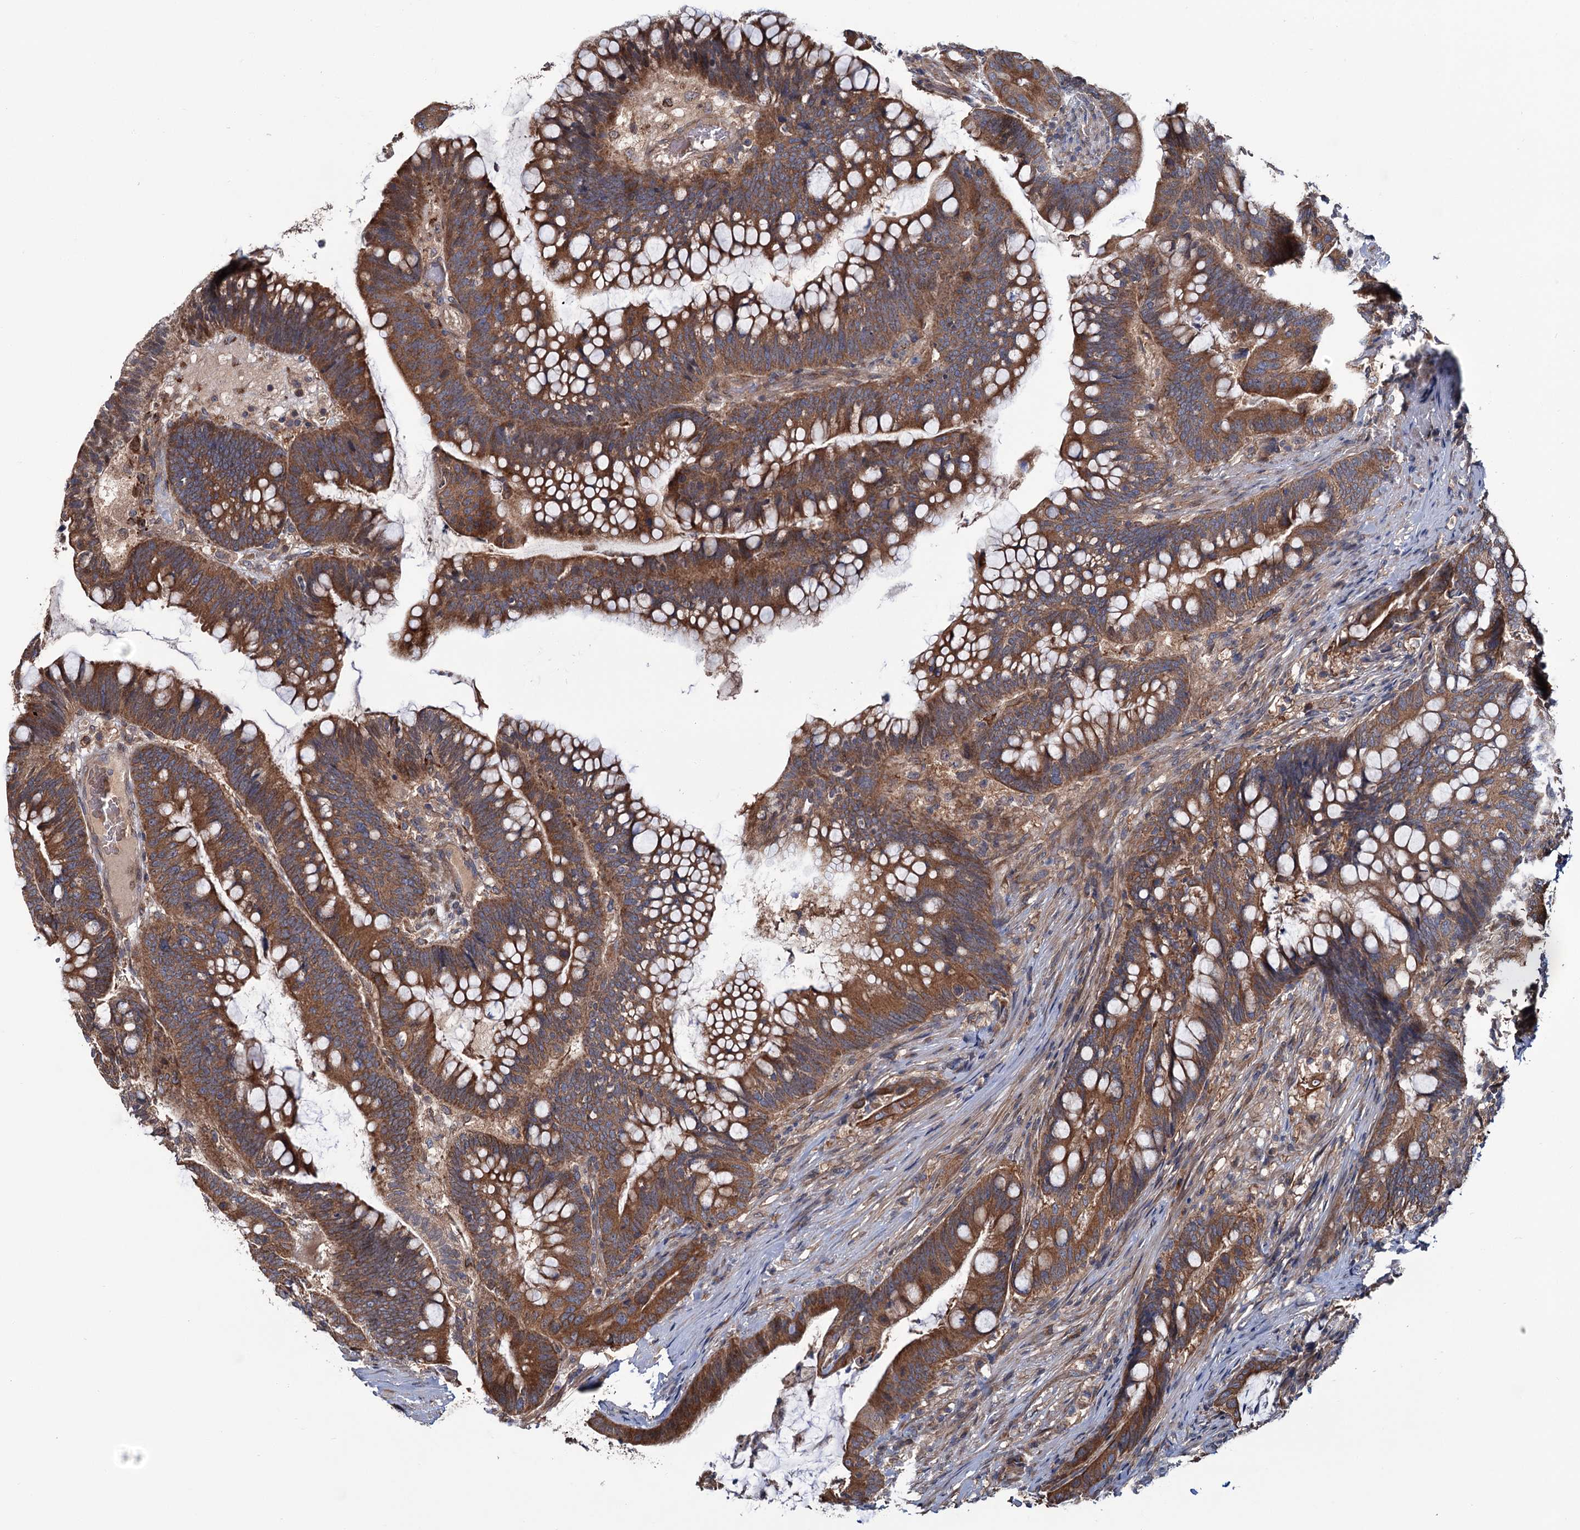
{"staining": {"intensity": "strong", "quantity": ">75%", "location": "cytoplasmic/membranous"}, "tissue": "colorectal cancer", "cell_type": "Tumor cells", "image_type": "cancer", "snomed": [{"axis": "morphology", "description": "Adenocarcinoma, NOS"}, {"axis": "topography", "description": "Colon"}], "caption": "An immunohistochemistry (IHC) histopathology image of neoplastic tissue is shown. Protein staining in brown labels strong cytoplasmic/membranous positivity in colorectal cancer within tumor cells.", "gene": "MTRR", "patient": {"sex": "female", "age": 66}}